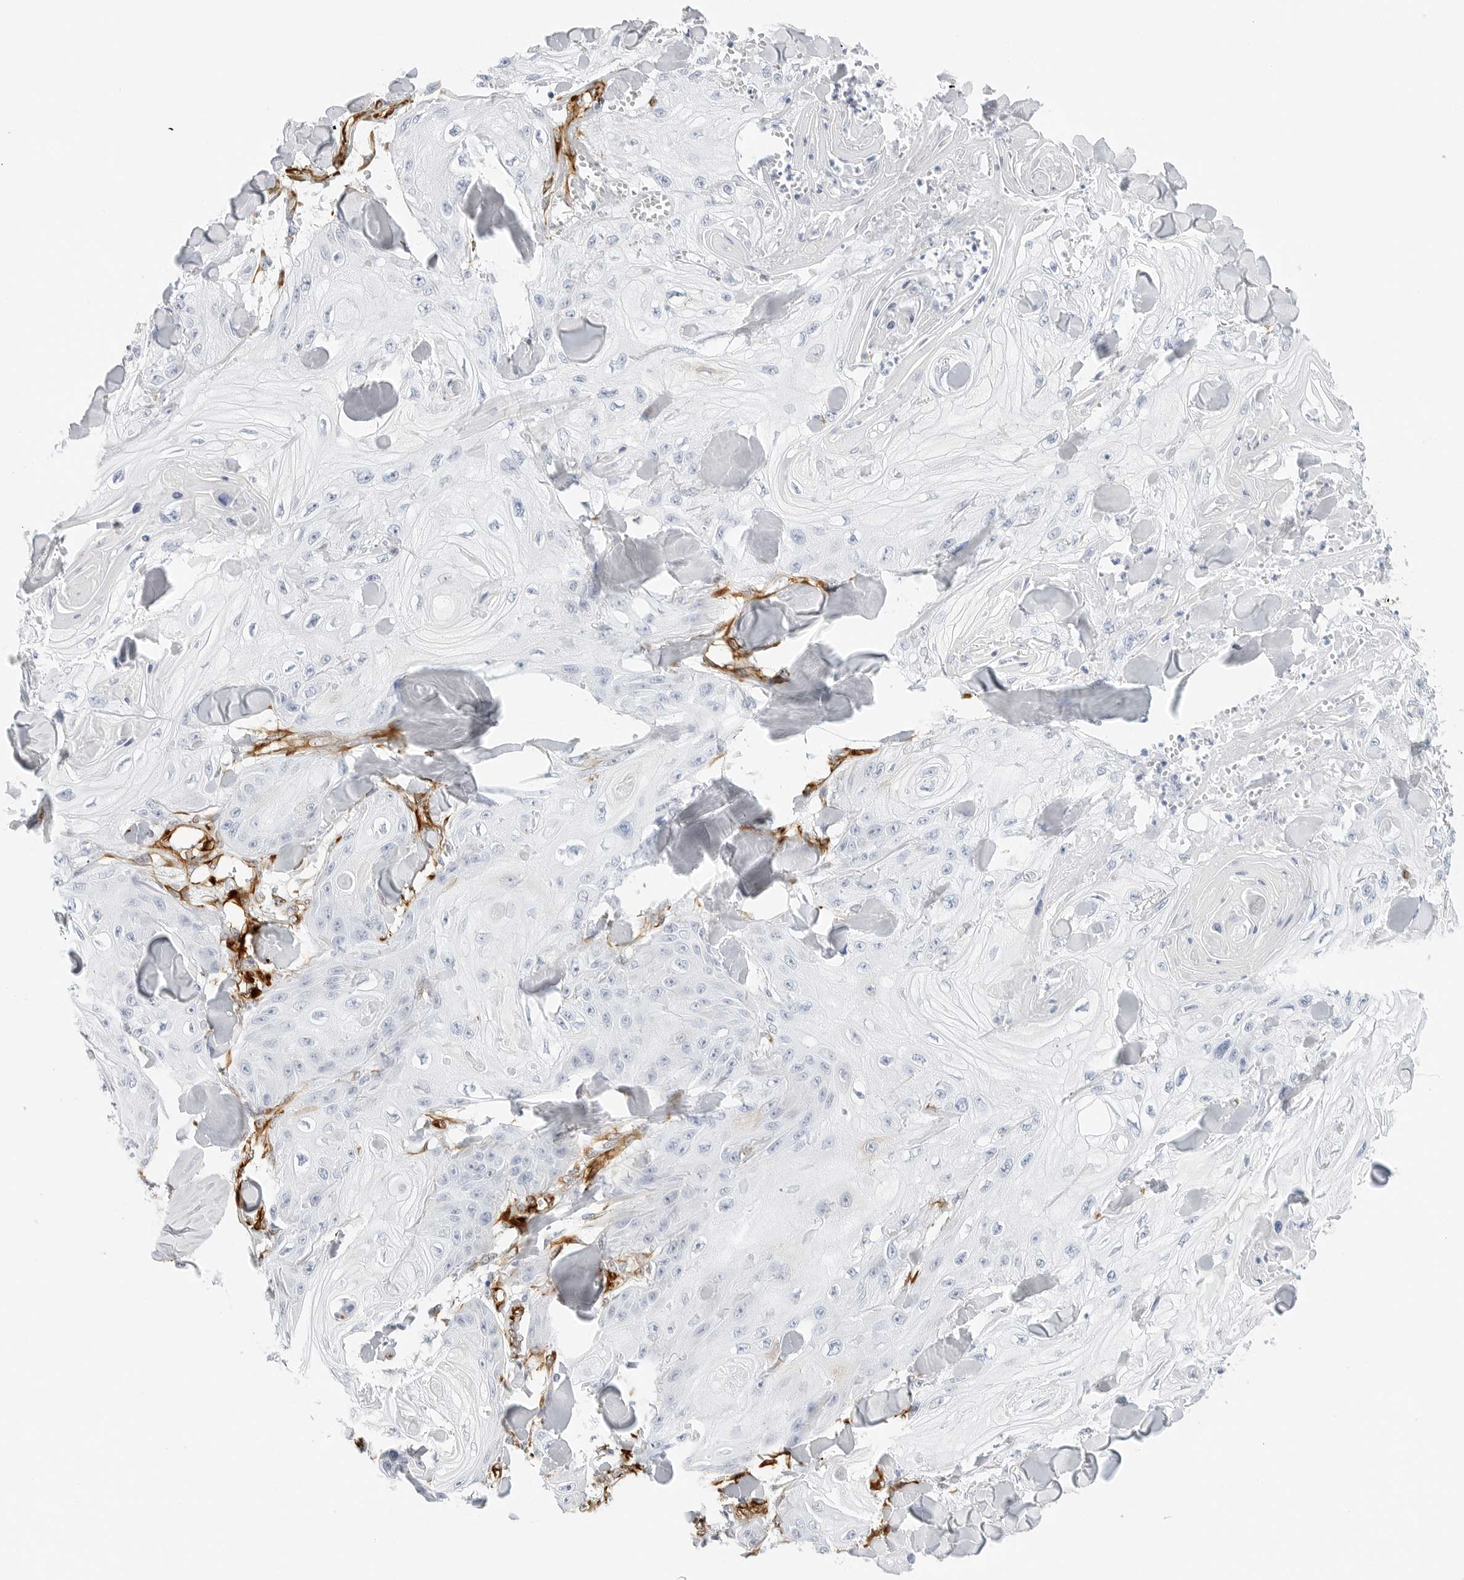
{"staining": {"intensity": "negative", "quantity": "none", "location": "none"}, "tissue": "skin cancer", "cell_type": "Tumor cells", "image_type": "cancer", "snomed": [{"axis": "morphology", "description": "Squamous cell carcinoma, NOS"}, {"axis": "topography", "description": "Skin"}], "caption": "This is an IHC micrograph of human squamous cell carcinoma (skin). There is no staining in tumor cells.", "gene": "NES", "patient": {"sex": "male", "age": 74}}